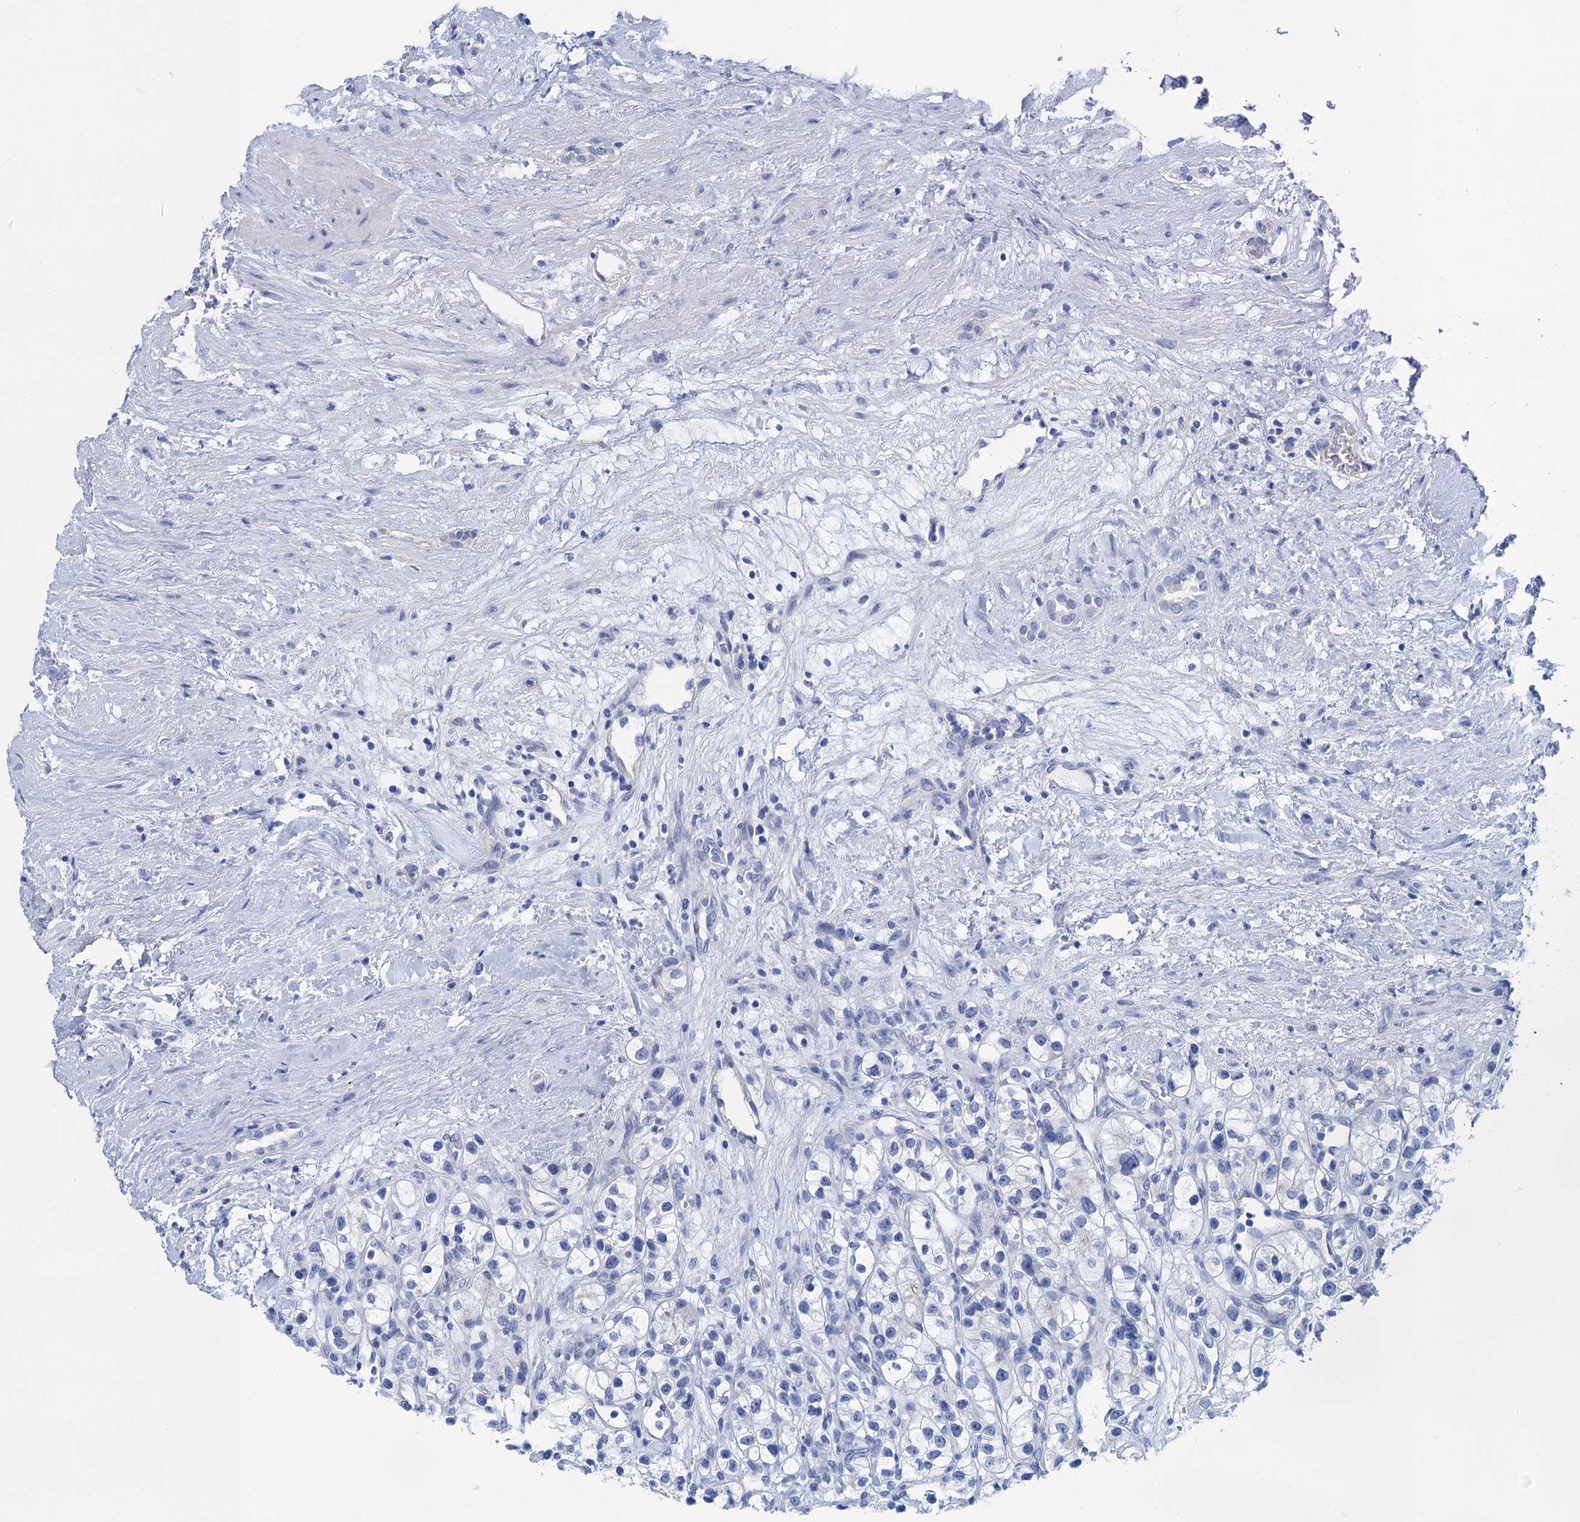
{"staining": {"intensity": "negative", "quantity": "none", "location": "none"}, "tissue": "renal cancer", "cell_type": "Tumor cells", "image_type": "cancer", "snomed": [{"axis": "morphology", "description": "Adenocarcinoma, NOS"}, {"axis": "topography", "description": "Kidney"}], "caption": "Renal cancer (adenocarcinoma) was stained to show a protein in brown. There is no significant positivity in tumor cells.", "gene": "CALML5", "patient": {"sex": "female", "age": 57}}